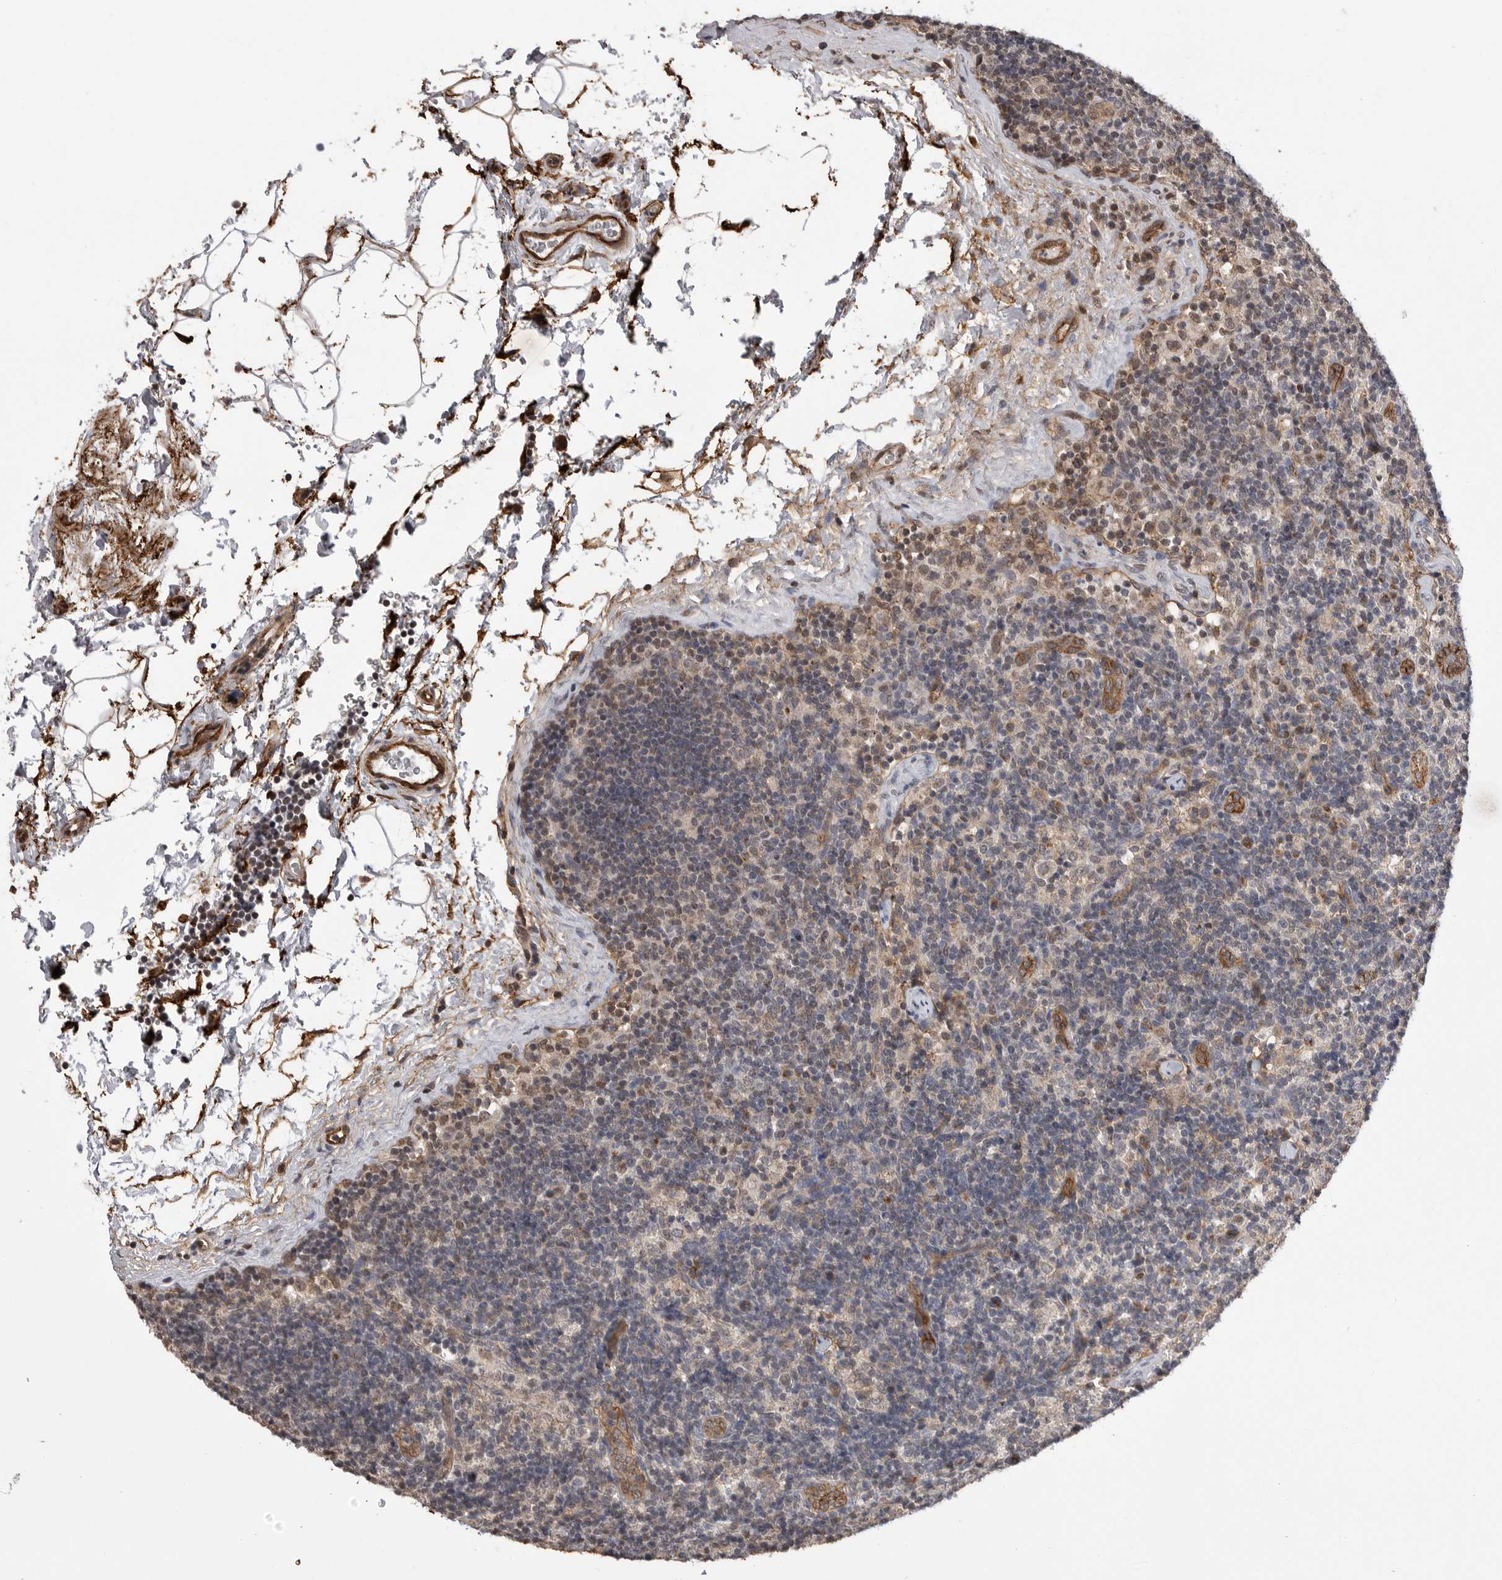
{"staining": {"intensity": "negative", "quantity": "none", "location": "none"}, "tissue": "lymph node", "cell_type": "Germinal center cells", "image_type": "normal", "snomed": [{"axis": "morphology", "description": "Normal tissue, NOS"}, {"axis": "topography", "description": "Lymph node"}], "caption": "A high-resolution photomicrograph shows IHC staining of unremarkable lymph node, which shows no significant staining in germinal center cells. (DAB (3,3'-diaminobenzidine) immunohistochemistry with hematoxylin counter stain).", "gene": "NECTIN1", "patient": {"sex": "female", "age": 22}}